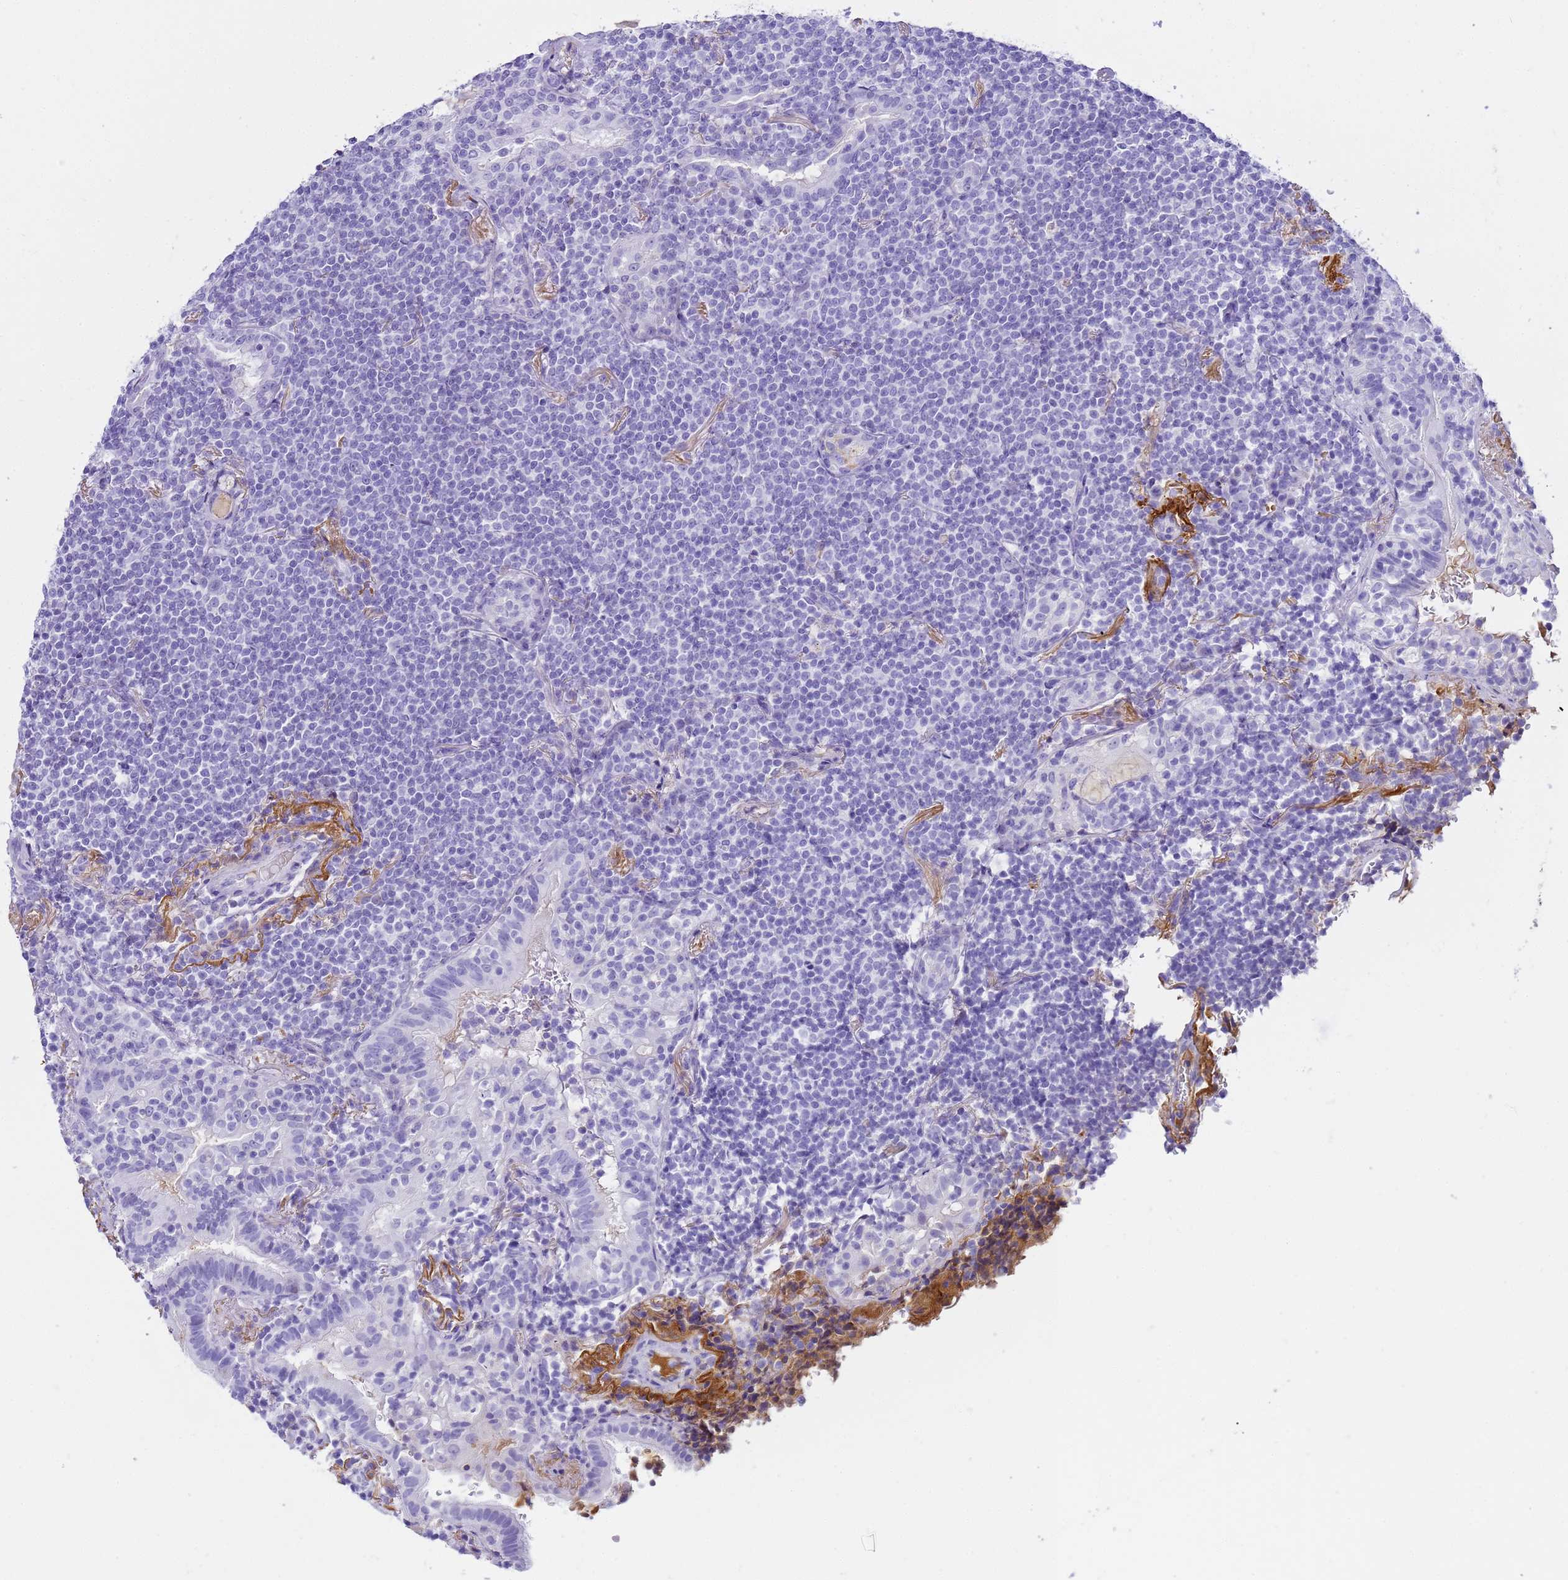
{"staining": {"intensity": "negative", "quantity": "none", "location": "none"}, "tissue": "lymphoma", "cell_type": "Tumor cells", "image_type": "cancer", "snomed": [{"axis": "morphology", "description": "Malignant lymphoma, non-Hodgkin's type, Low grade"}, {"axis": "topography", "description": "Lung"}], "caption": "Tumor cells are negative for brown protein staining in lymphoma. The staining was performed using DAB to visualize the protein expression in brown, while the nuclei were stained in blue with hematoxylin (Magnification: 20x).", "gene": "CFHR2", "patient": {"sex": "female", "age": 71}}